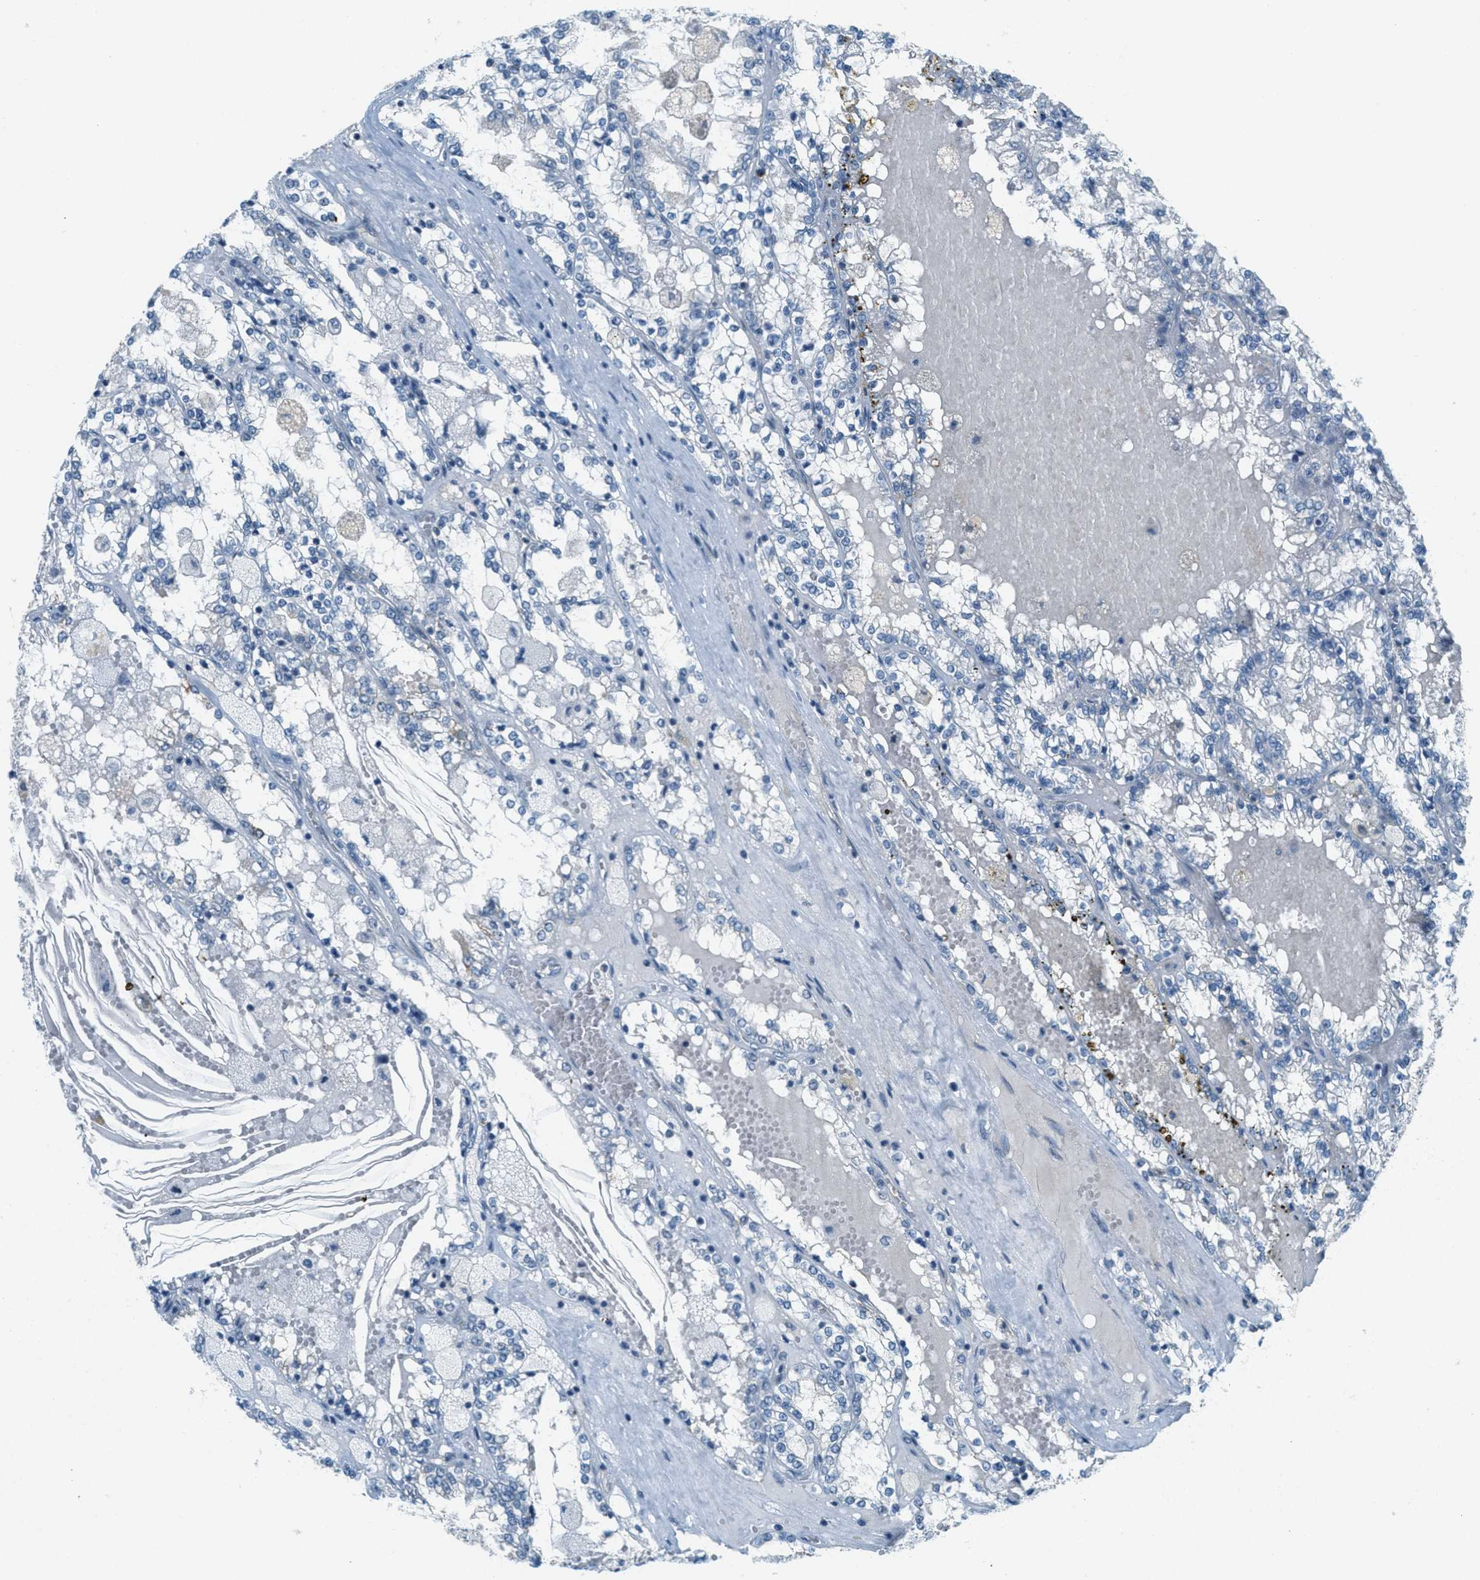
{"staining": {"intensity": "negative", "quantity": "none", "location": "none"}, "tissue": "renal cancer", "cell_type": "Tumor cells", "image_type": "cancer", "snomed": [{"axis": "morphology", "description": "Adenocarcinoma, NOS"}, {"axis": "topography", "description": "Kidney"}], "caption": "The image shows no significant expression in tumor cells of adenocarcinoma (renal).", "gene": "FYN", "patient": {"sex": "female", "age": 56}}